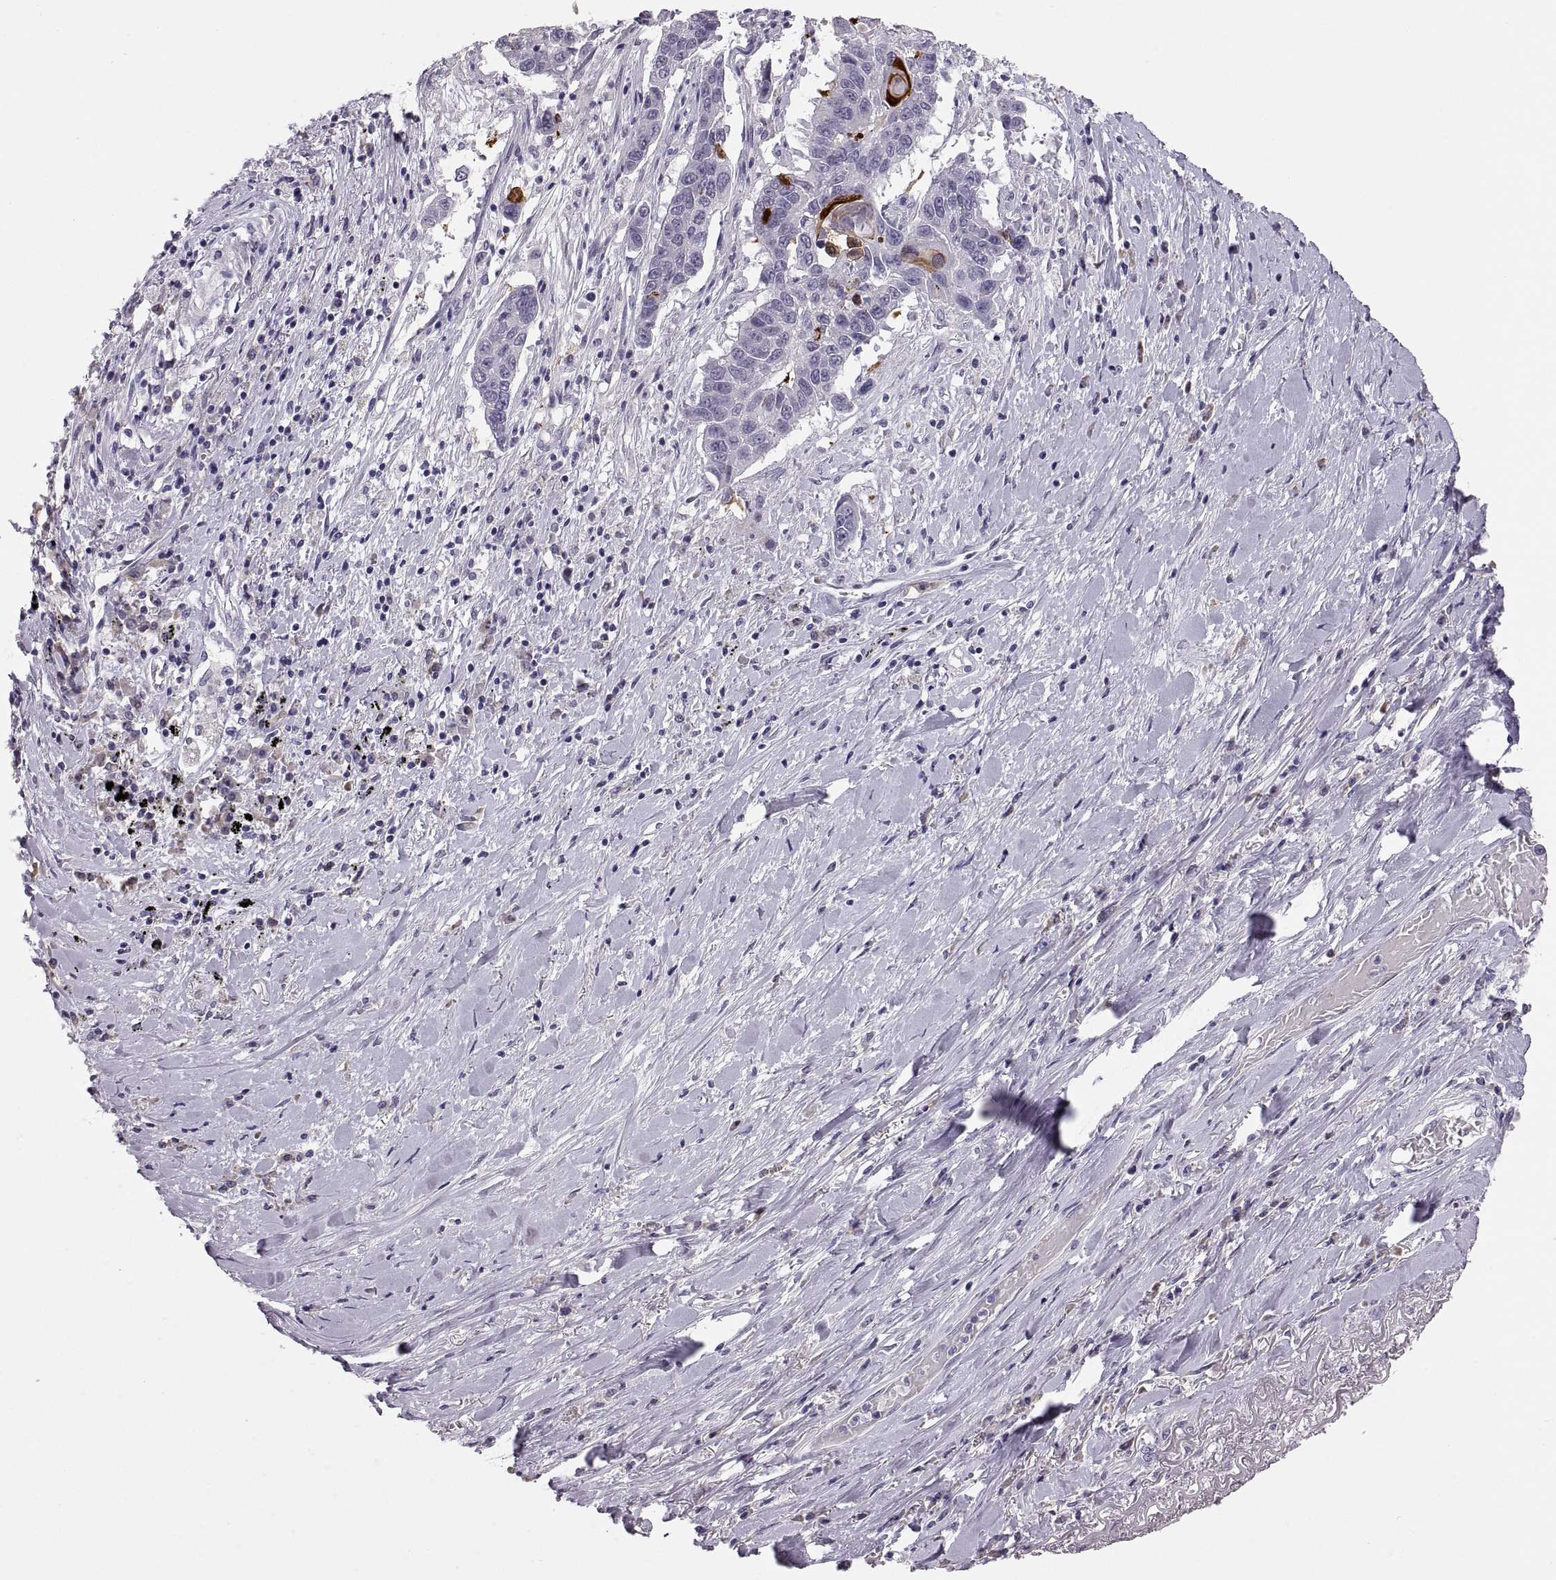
{"staining": {"intensity": "negative", "quantity": "none", "location": "none"}, "tissue": "lung cancer", "cell_type": "Tumor cells", "image_type": "cancer", "snomed": [{"axis": "morphology", "description": "Squamous cell carcinoma, NOS"}, {"axis": "topography", "description": "Lung"}], "caption": "This is an immunohistochemistry photomicrograph of lung squamous cell carcinoma. There is no staining in tumor cells.", "gene": "MAGEB18", "patient": {"sex": "male", "age": 73}}